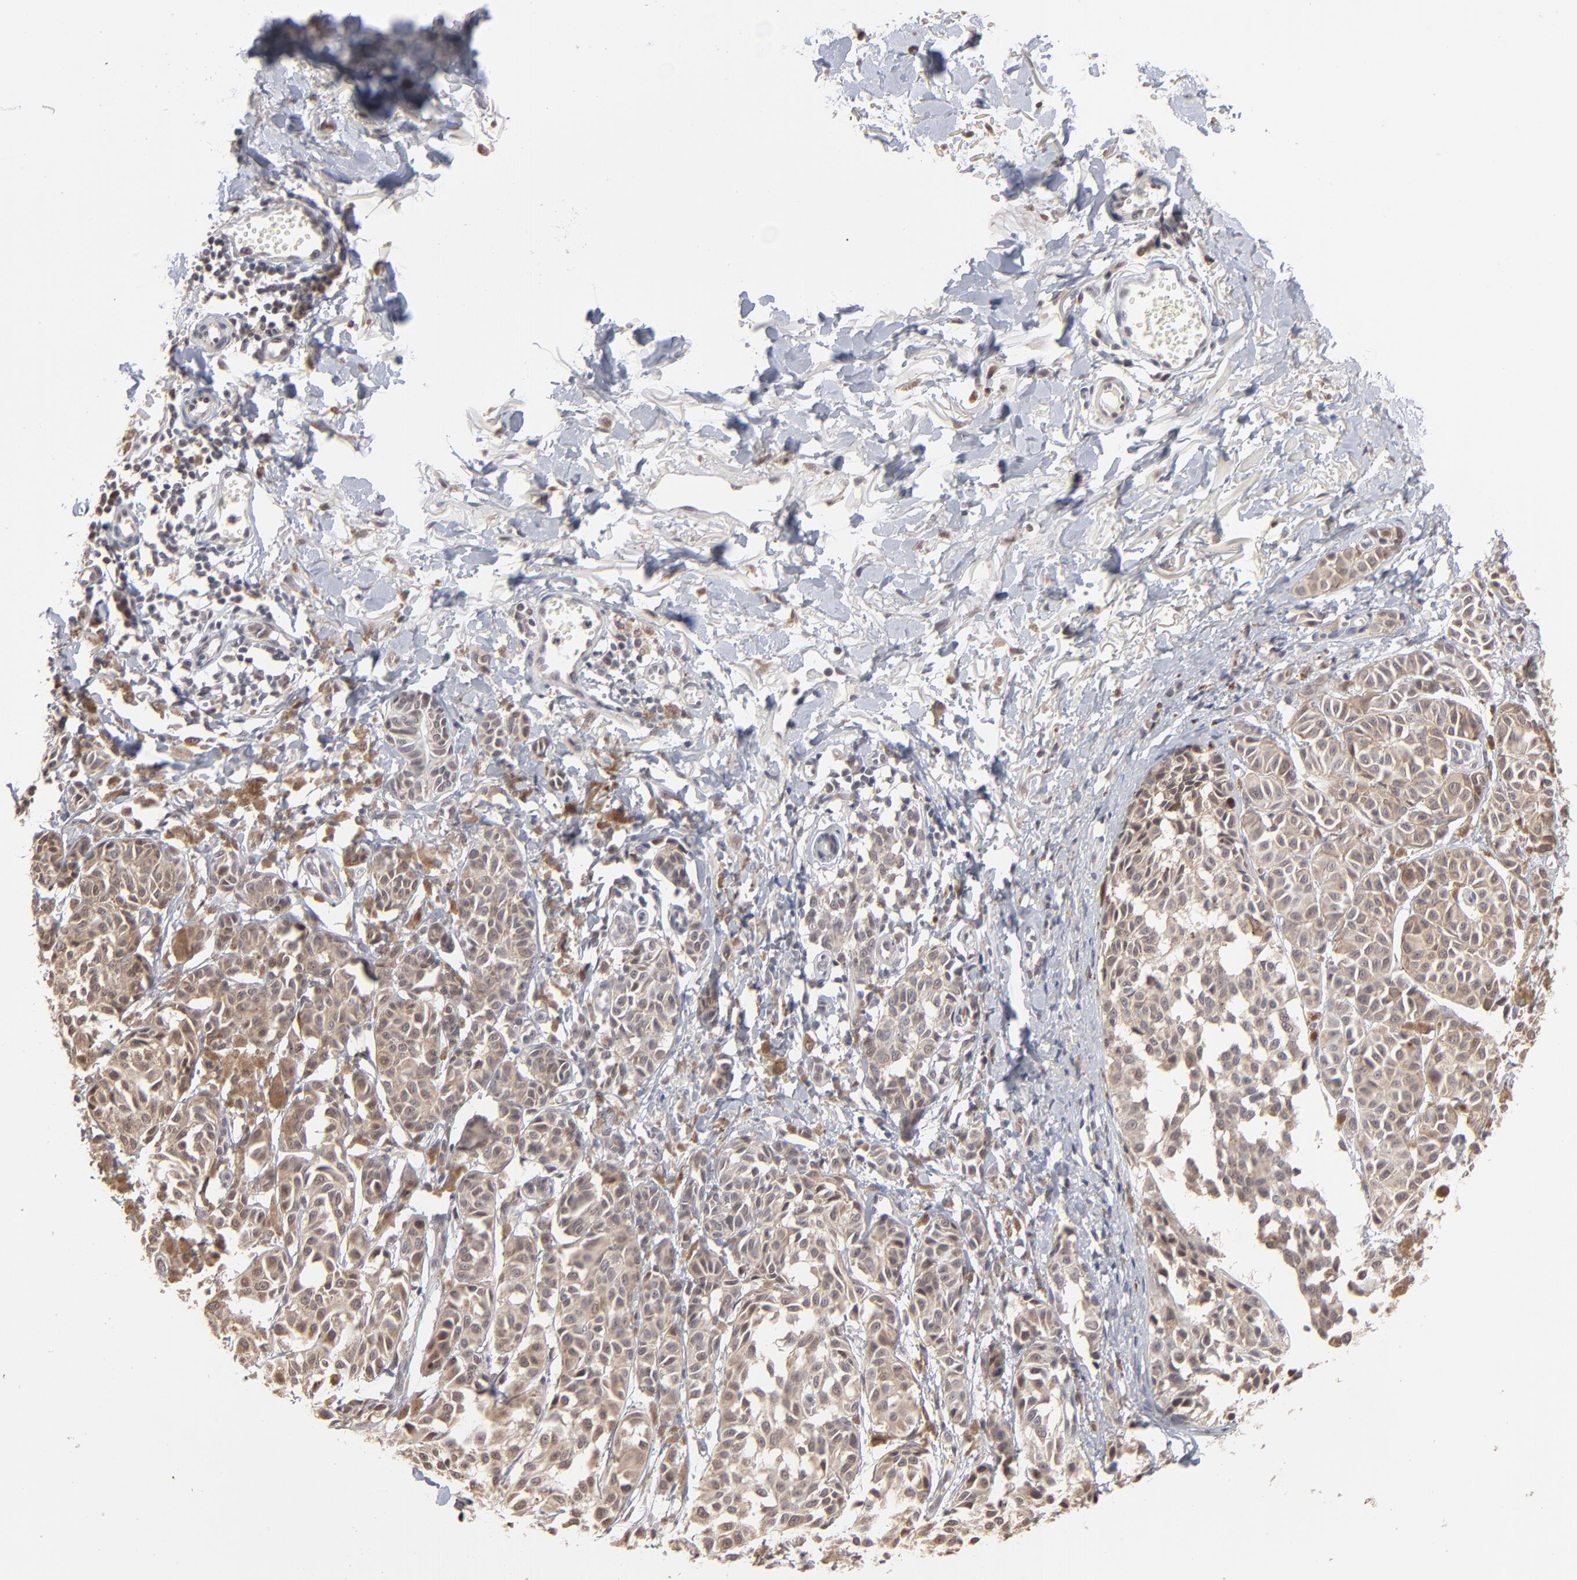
{"staining": {"intensity": "moderate", "quantity": "25%-75%", "location": "cytoplasmic/membranous"}, "tissue": "melanoma", "cell_type": "Tumor cells", "image_type": "cancer", "snomed": [{"axis": "morphology", "description": "Malignant melanoma, NOS"}, {"axis": "topography", "description": "Skin"}], "caption": "The immunohistochemical stain shows moderate cytoplasmic/membranous staining in tumor cells of malignant melanoma tissue.", "gene": "MSL2", "patient": {"sex": "male", "age": 76}}